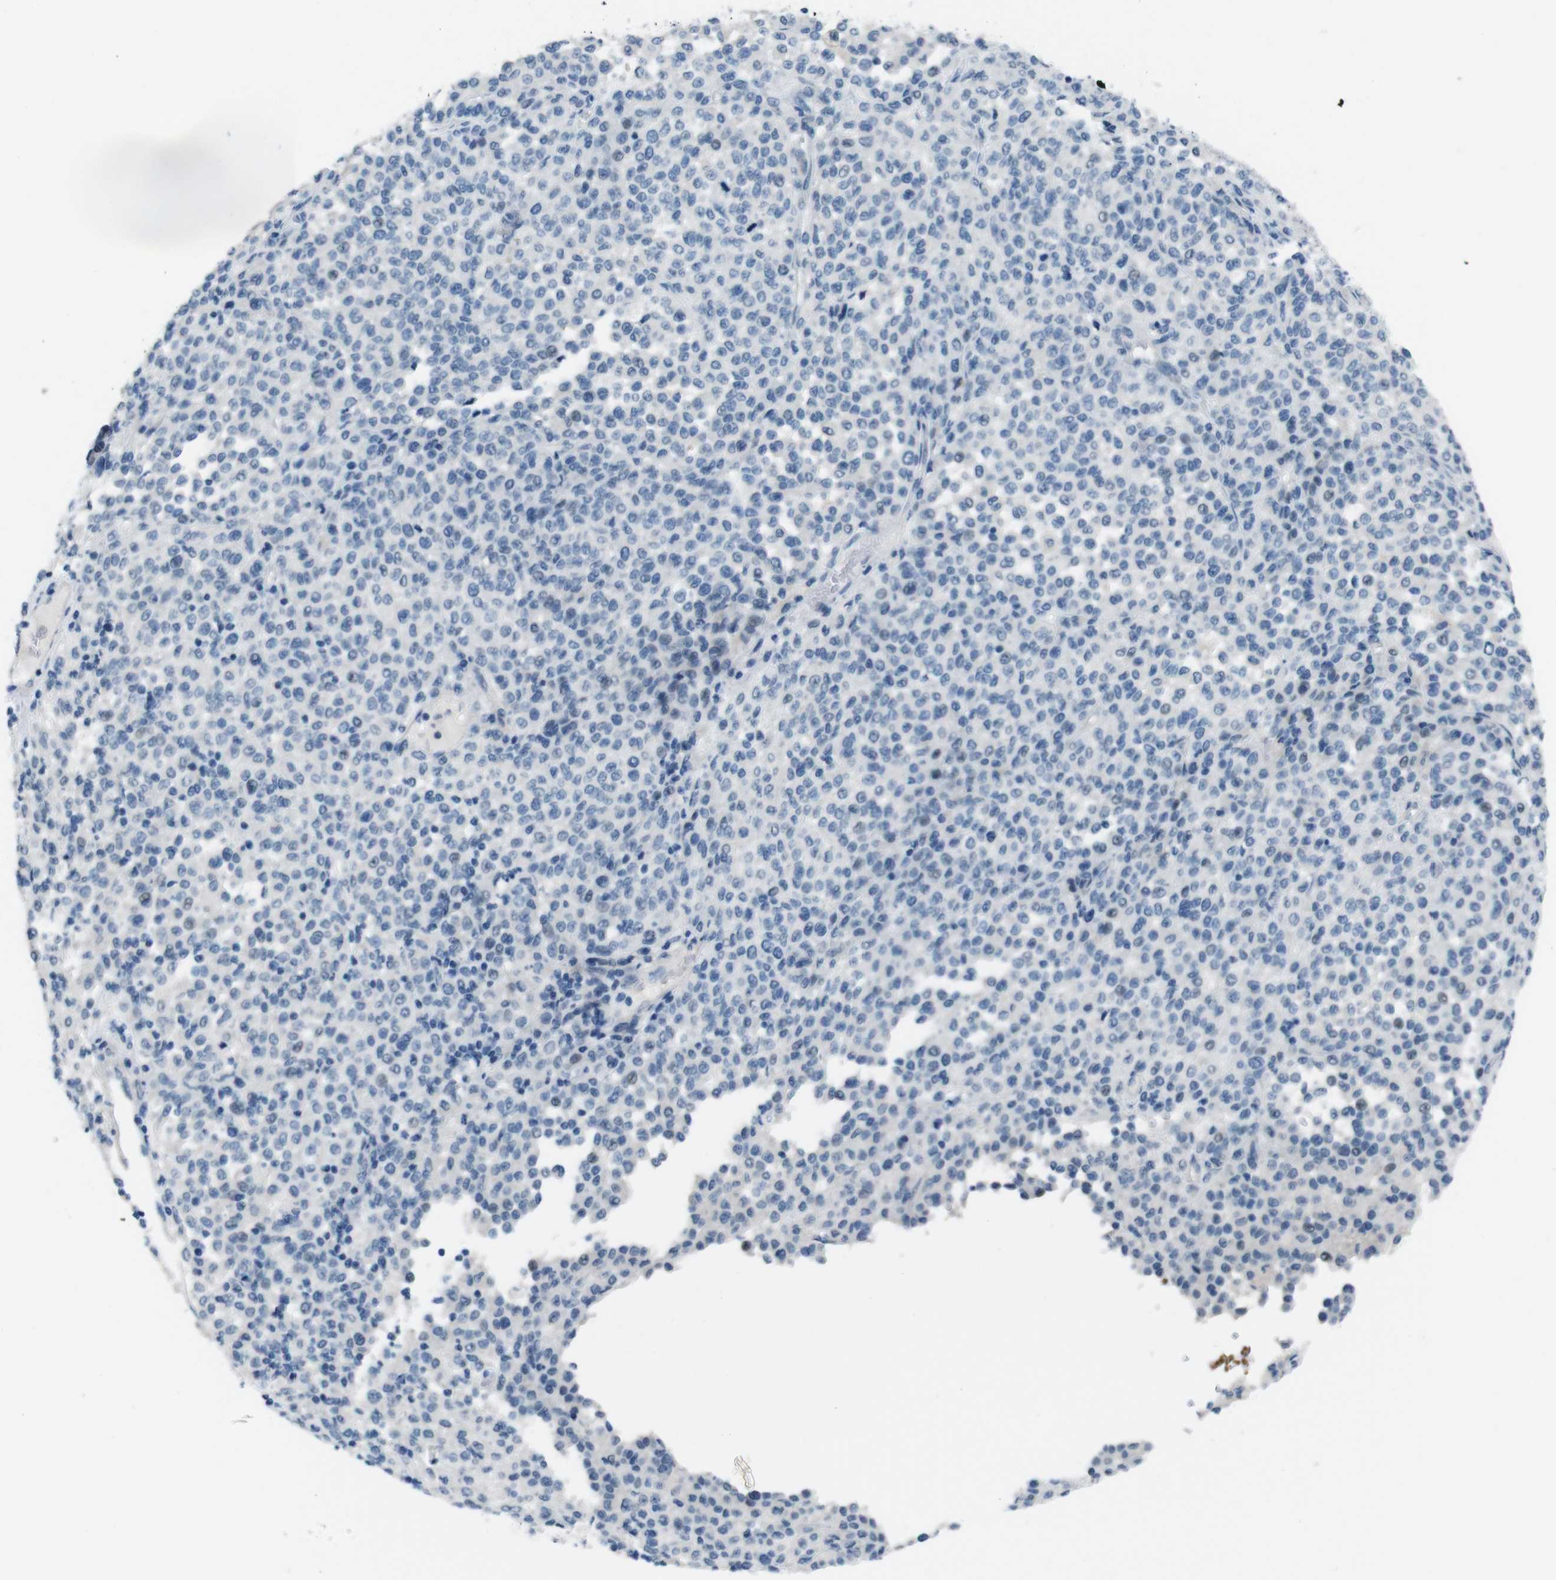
{"staining": {"intensity": "negative", "quantity": "none", "location": "none"}, "tissue": "melanoma", "cell_type": "Tumor cells", "image_type": "cancer", "snomed": [{"axis": "morphology", "description": "Malignant melanoma, Metastatic site"}, {"axis": "topography", "description": "Pancreas"}], "caption": "The image shows no significant expression in tumor cells of melanoma.", "gene": "HRH2", "patient": {"sex": "female", "age": 30}}